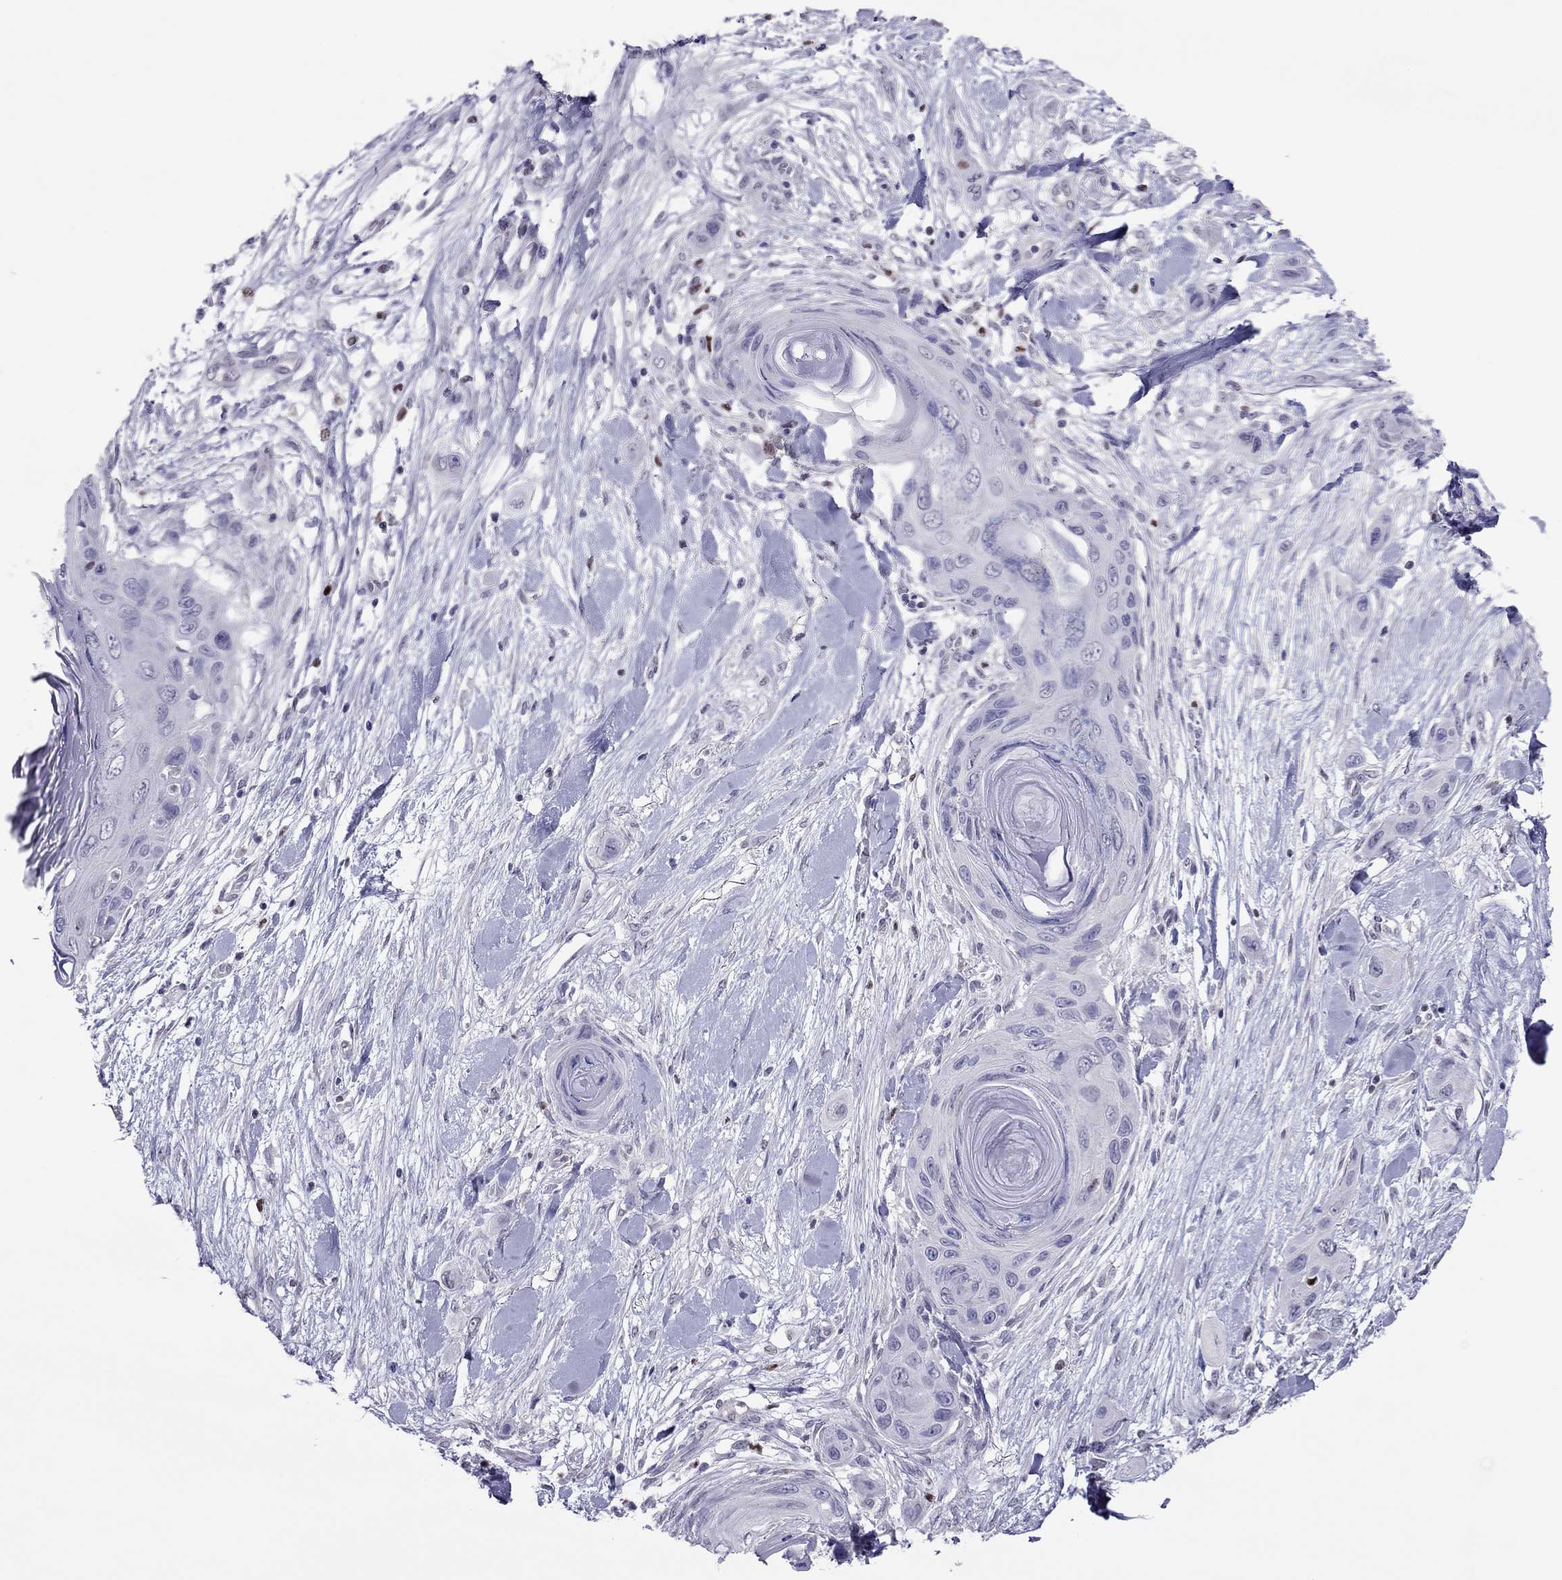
{"staining": {"intensity": "negative", "quantity": "none", "location": "none"}, "tissue": "skin cancer", "cell_type": "Tumor cells", "image_type": "cancer", "snomed": [{"axis": "morphology", "description": "Squamous cell carcinoma, NOS"}, {"axis": "topography", "description": "Skin"}], "caption": "Tumor cells are negative for protein expression in human skin cancer.", "gene": "SPINT3", "patient": {"sex": "male", "age": 79}}